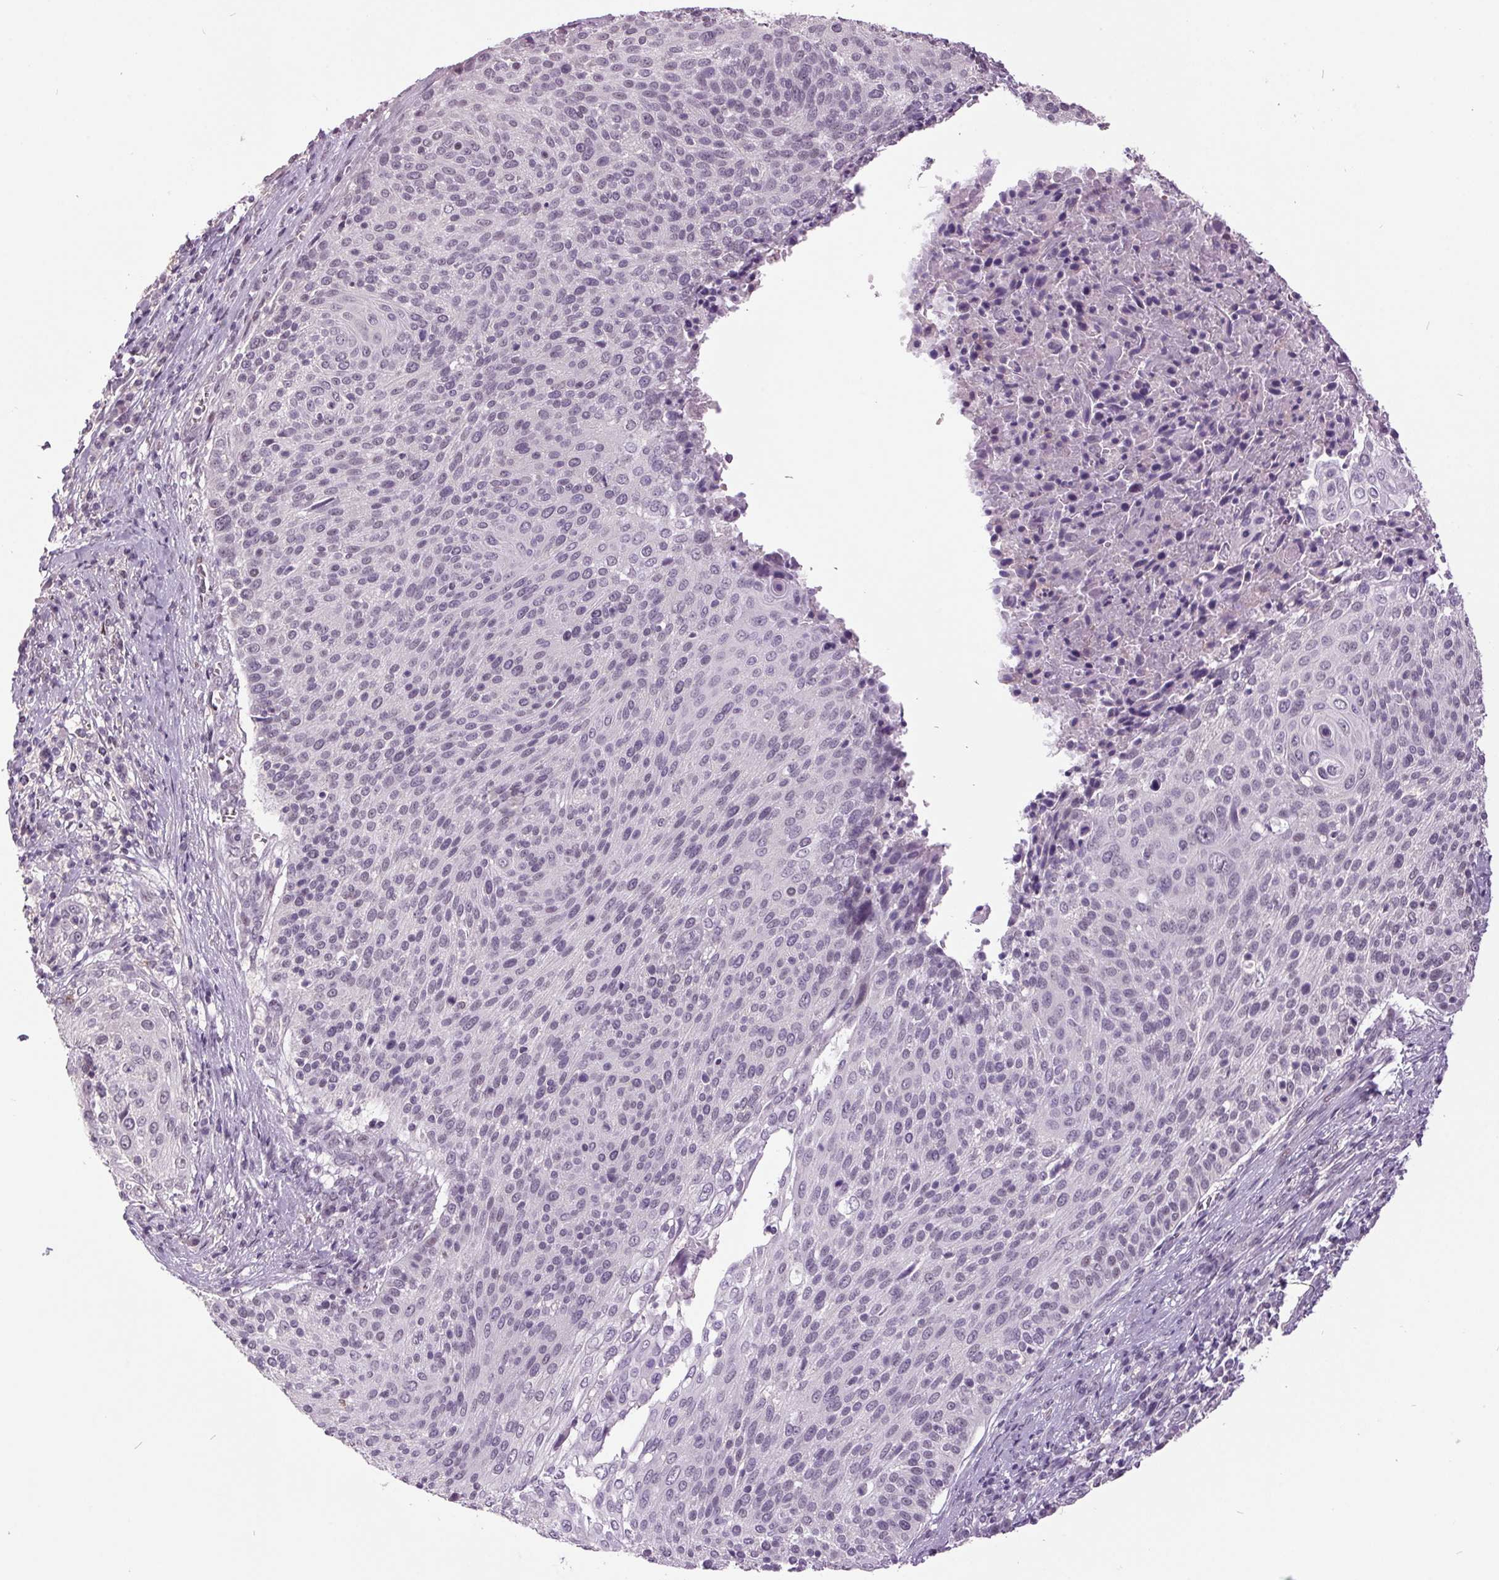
{"staining": {"intensity": "negative", "quantity": "none", "location": "none"}, "tissue": "cervical cancer", "cell_type": "Tumor cells", "image_type": "cancer", "snomed": [{"axis": "morphology", "description": "Squamous cell carcinoma, NOS"}, {"axis": "topography", "description": "Cervix"}], "caption": "Cervical cancer (squamous cell carcinoma) was stained to show a protein in brown. There is no significant staining in tumor cells. The staining is performed using DAB brown chromogen with nuclei counter-stained in using hematoxylin.", "gene": "C2orf16", "patient": {"sex": "female", "age": 31}}